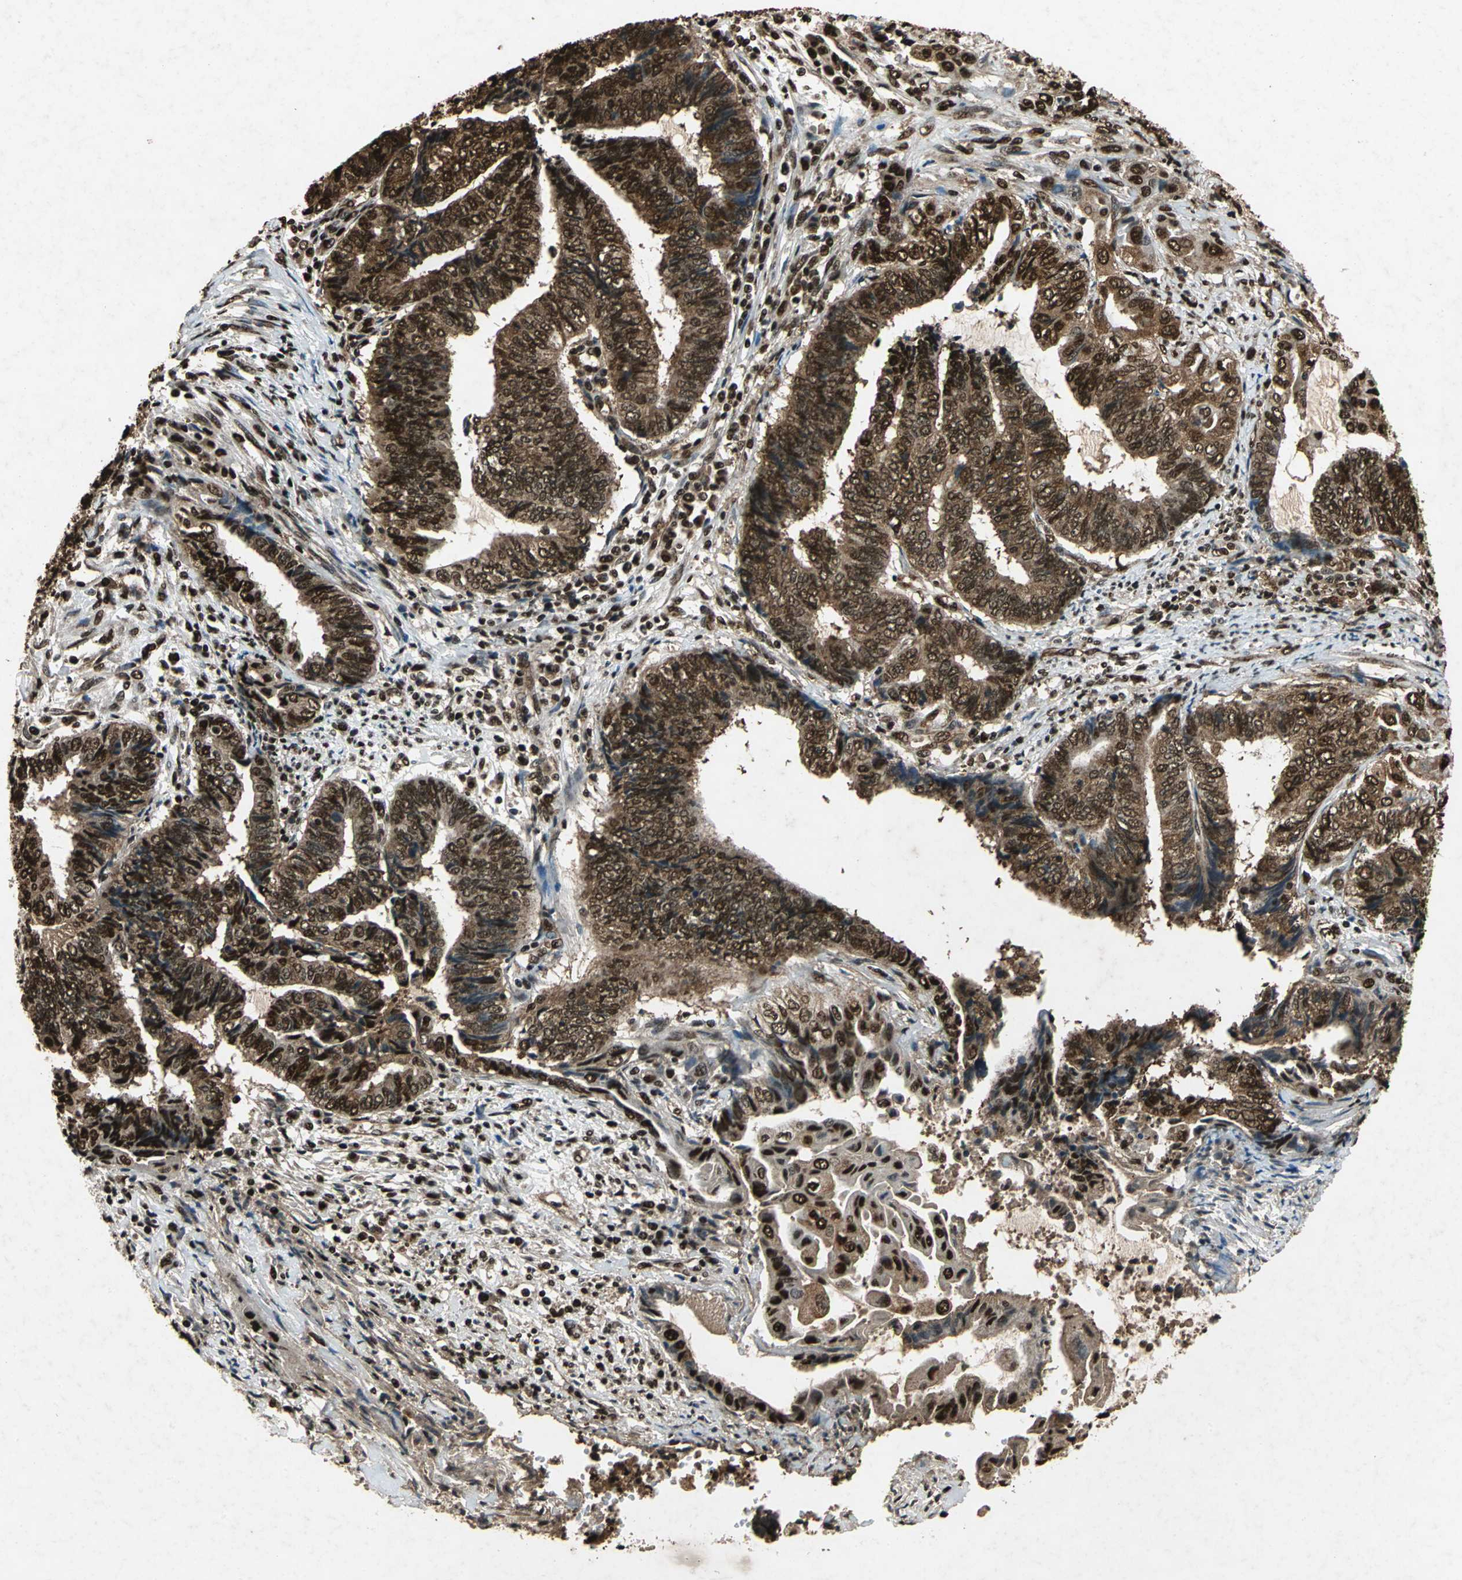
{"staining": {"intensity": "strong", "quantity": ">75%", "location": "cytoplasmic/membranous,nuclear"}, "tissue": "endometrial cancer", "cell_type": "Tumor cells", "image_type": "cancer", "snomed": [{"axis": "morphology", "description": "Adenocarcinoma, NOS"}, {"axis": "topography", "description": "Uterus"}, {"axis": "topography", "description": "Endometrium"}], "caption": "This micrograph shows adenocarcinoma (endometrial) stained with immunohistochemistry (IHC) to label a protein in brown. The cytoplasmic/membranous and nuclear of tumor cells show strong positivity for the protein. Nuclei are counter-stained blue.", "gene": "ANP32A", "patient": {"sex": "female", "age": 70}}